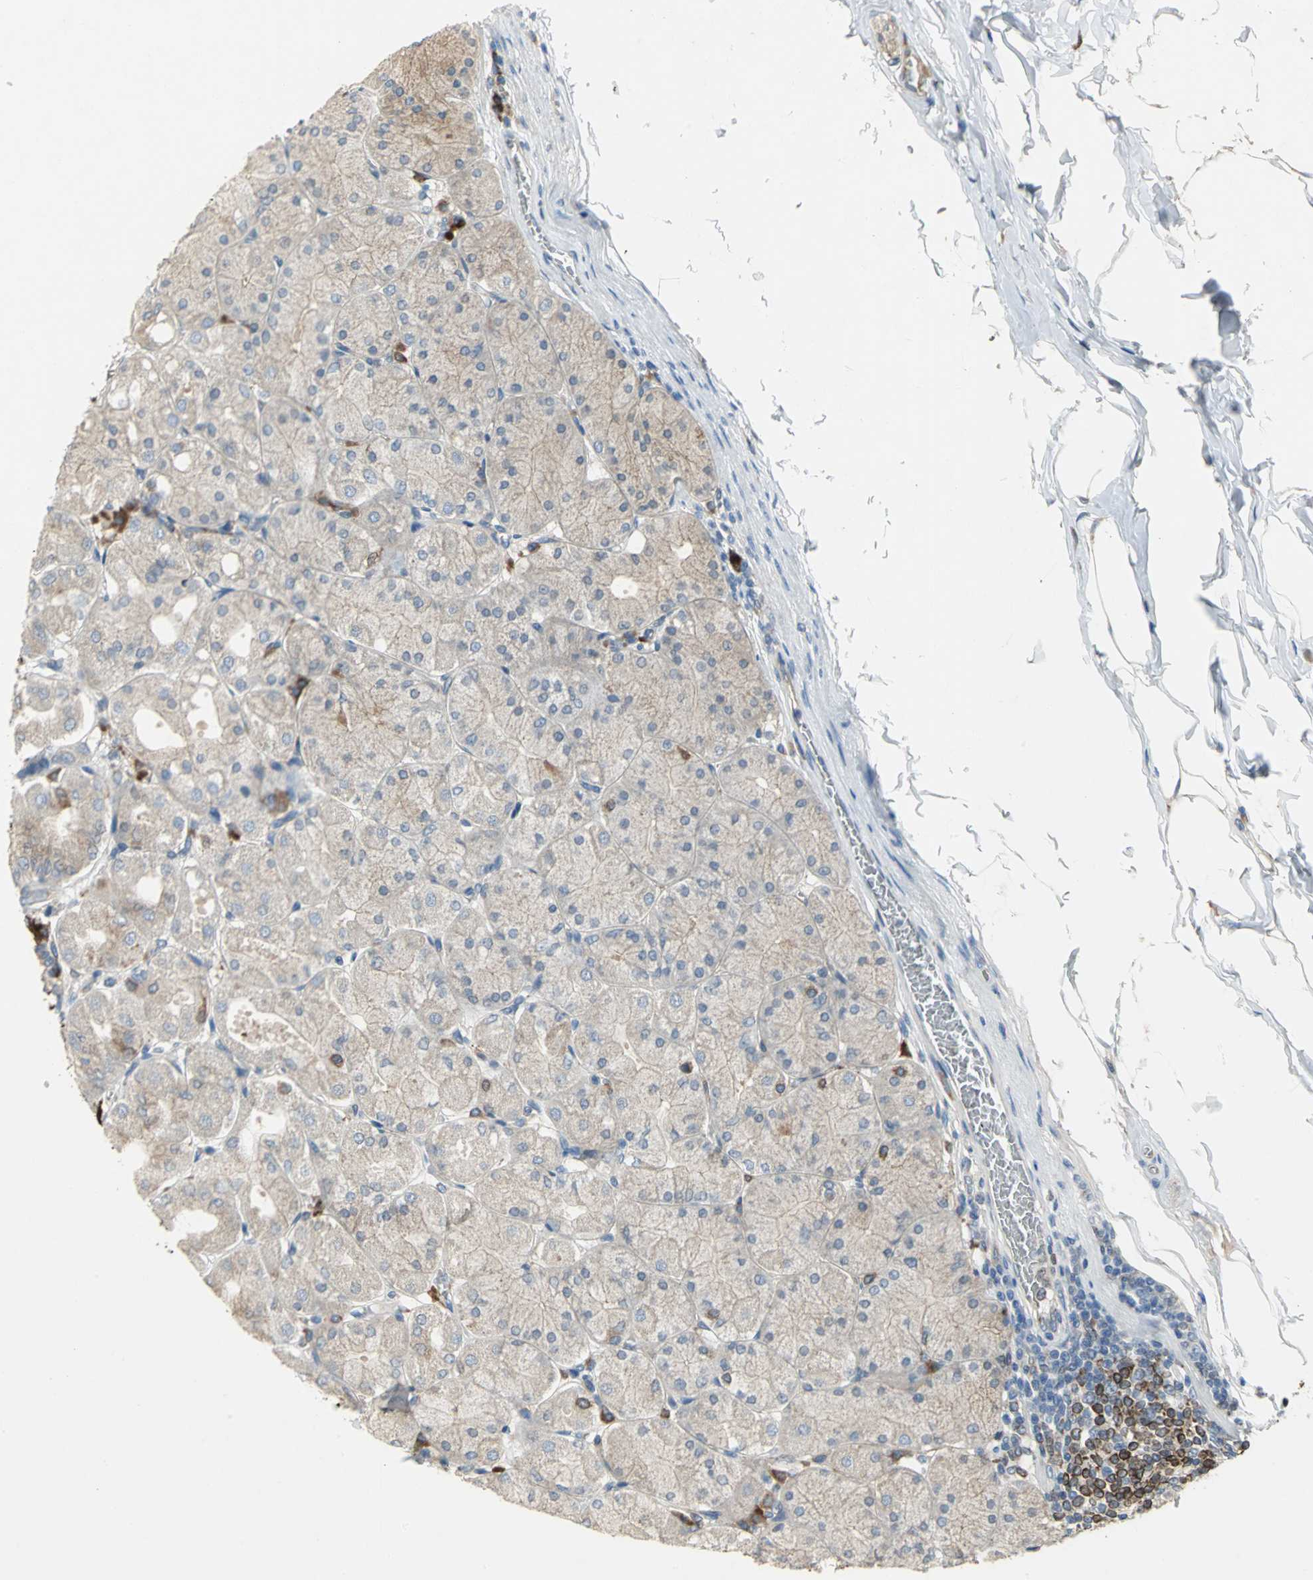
{"staining": {"intensity": "strong", "quantity": "25%-75%", "location": "cytoplasmic/membranous"}, "tissue": "stomach", "cell_type": "Glandular cells", "image_type": "normal", "snomed": [{"axis": "morphology", "description": "Normal tissue, NOS"}, {"axis": "topography", "description": "Stomach, upper"}], "caption": "Immunohistochemistry (IHC) image of unremarkable stomach stained for a protein (brown), which displays high levels of strong cytoplasmic/membranous expression in about 25%-75% of glandular cells.", "gene": "SYVN1", "patient": {"sex": "female", "age": 56}}